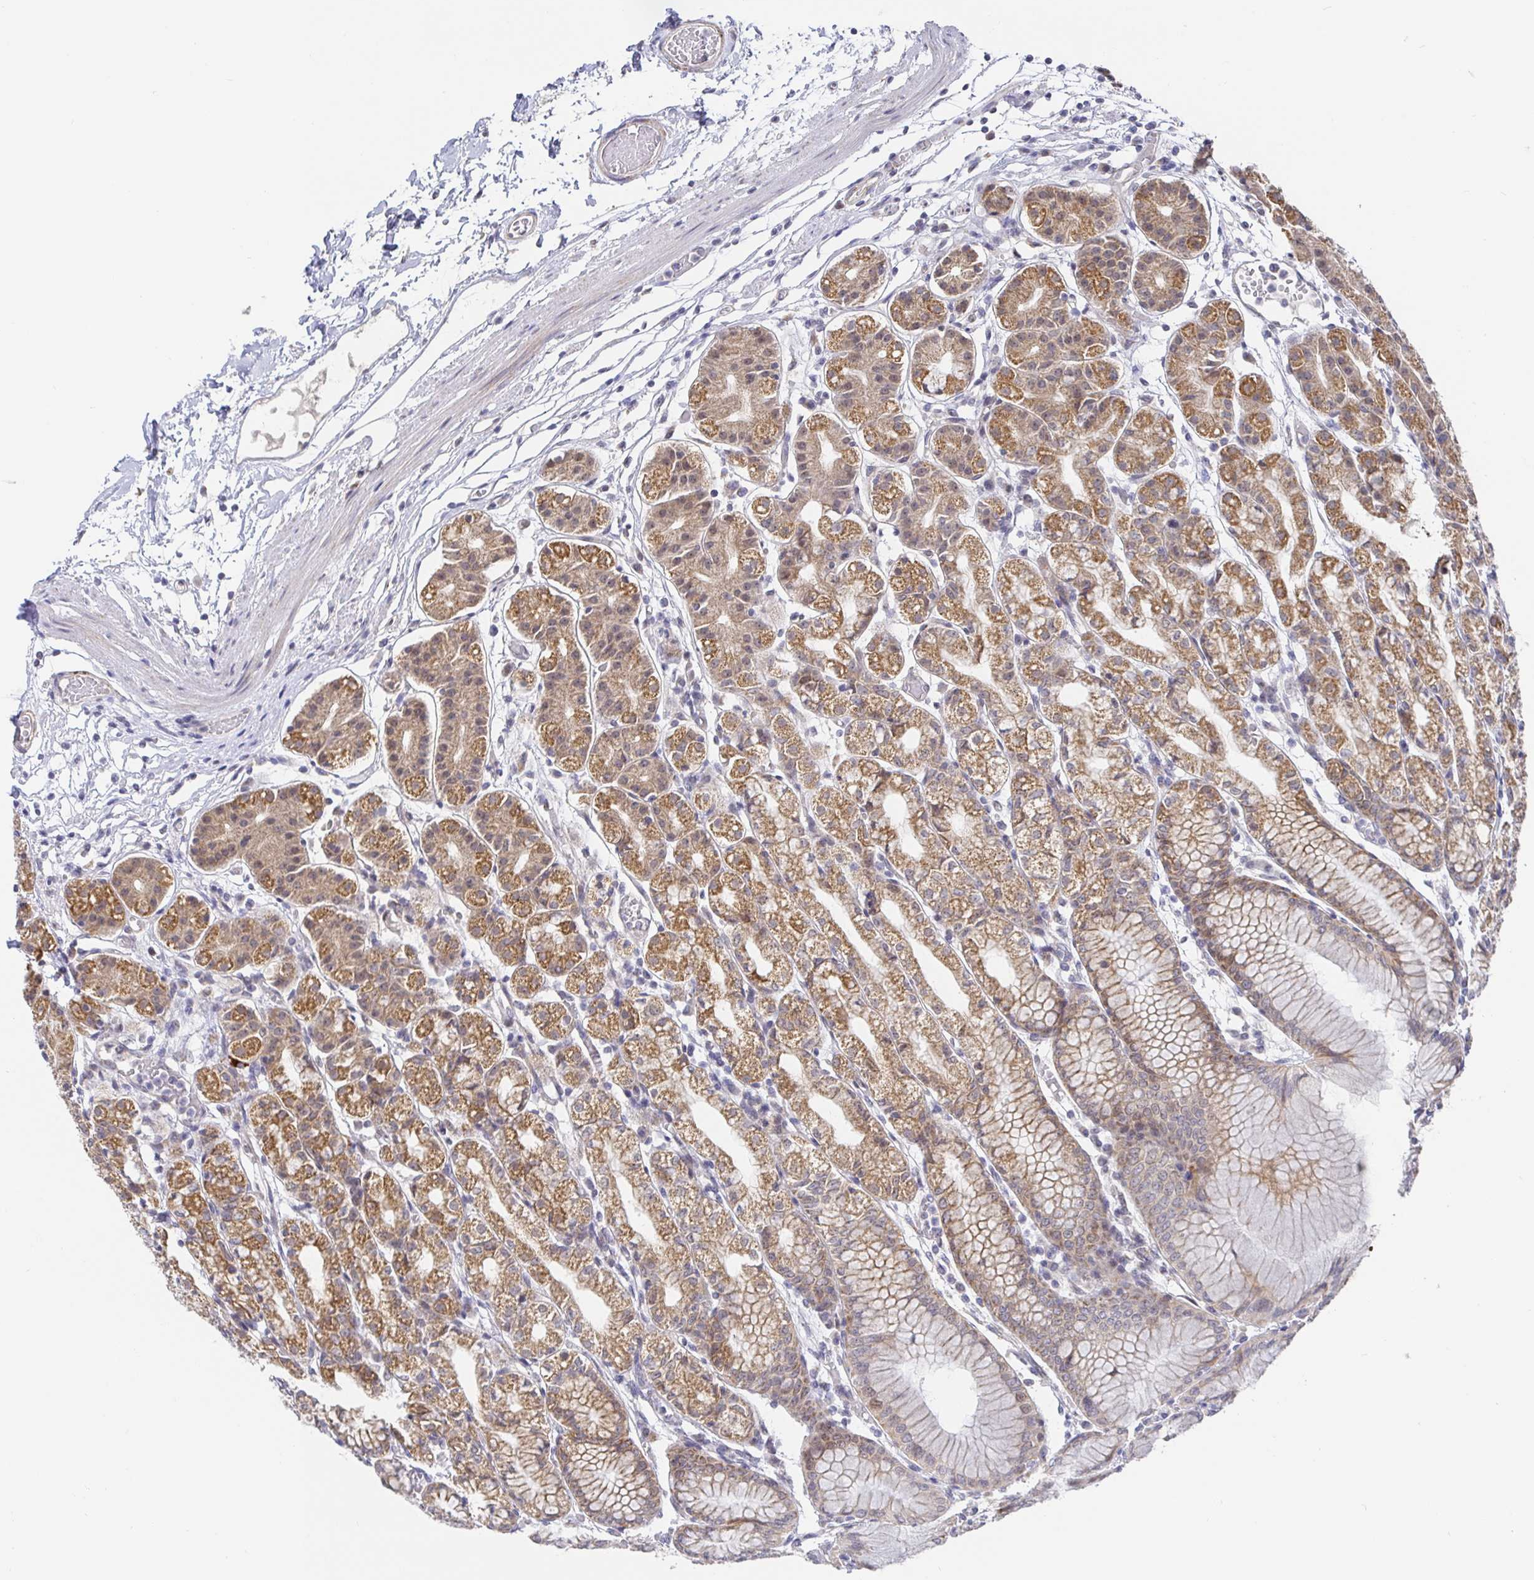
{"staining": {"intensity": "moderate", "quantity": ">75%", "location": "cytoplasmic/membranous"}, "tissue": "stomach", "cell_type": "Glandular cells", "image_type": "normal", "snomed": [{"axis": "morphology", "description": "Normal tissue, NOS"}, {"axis": "topography", "description": "Stomach"}], "caption": "Immunohistochemistry (IHC) of normal stomach reveals medium levels of moderate cytoplasmic/membranous positivity in approximately >75% of glandular cells.", "gene": "CIT", "patient": {"sex": "female", "age": 57}}